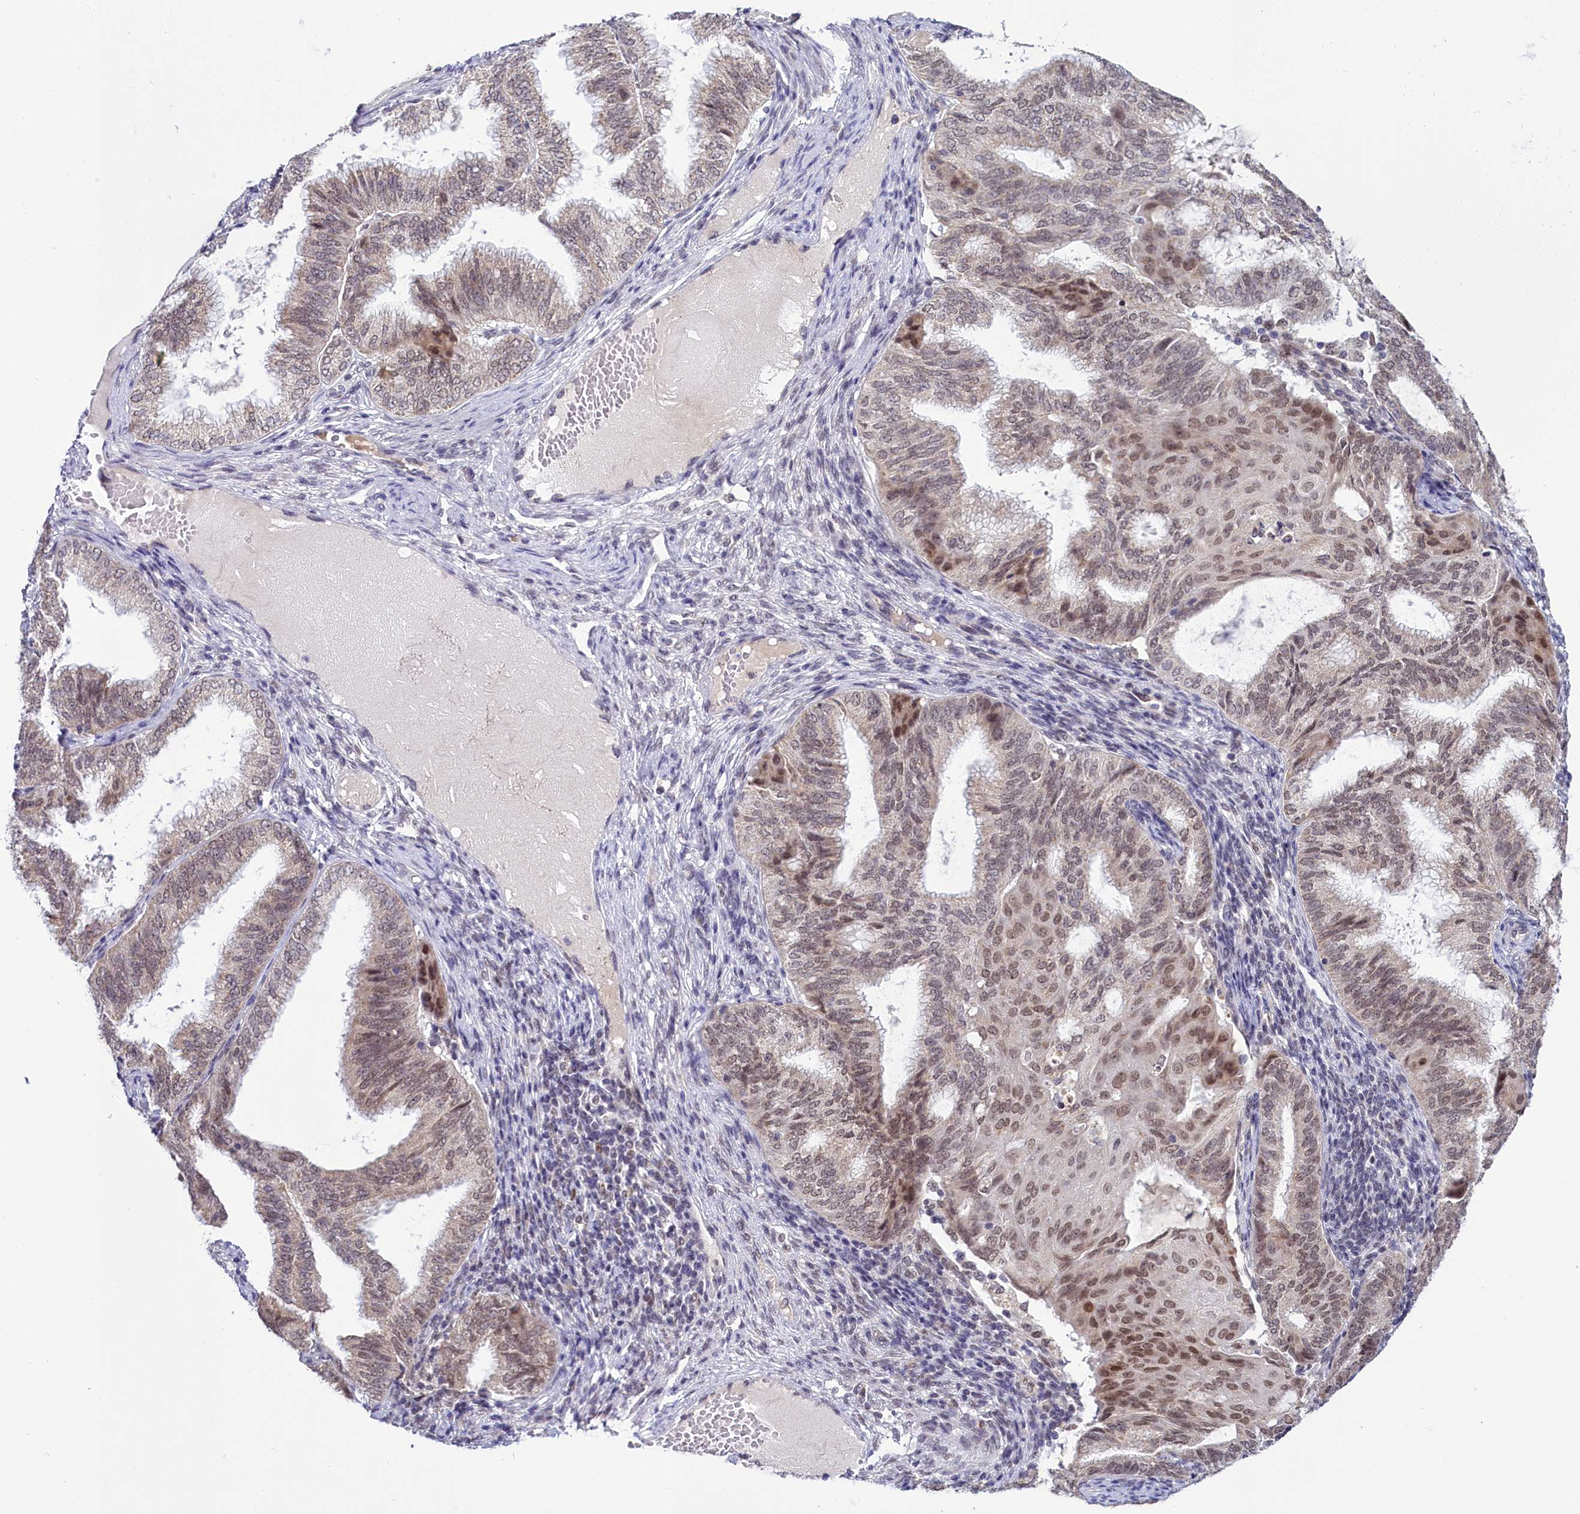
{"staining": {"intensity": "moderate", "quantity": "<25%", "location": "nuclear"}, "tissue": "endometrial cancer", "cell_type": "Tumor cells", "image_type": "cancer", "snomed": [{"axis": "morphology", "description": "Adenocarcinoma, NOS"}, {"axis": "topography", "description": "Endometrium"}], "caption": "Tumor cells reveal moderate nuclear positivity in about <25% of cells in endometrial adenocarcinoma. The protein is stained brown, and the nuclei are stained in blue (DAB (3,3'-diaminobenzidine) IHC with brightfield microscopy, high magnification).", "gene": "PPHLN1", "patient": {"sex": "female", "age": 49}}